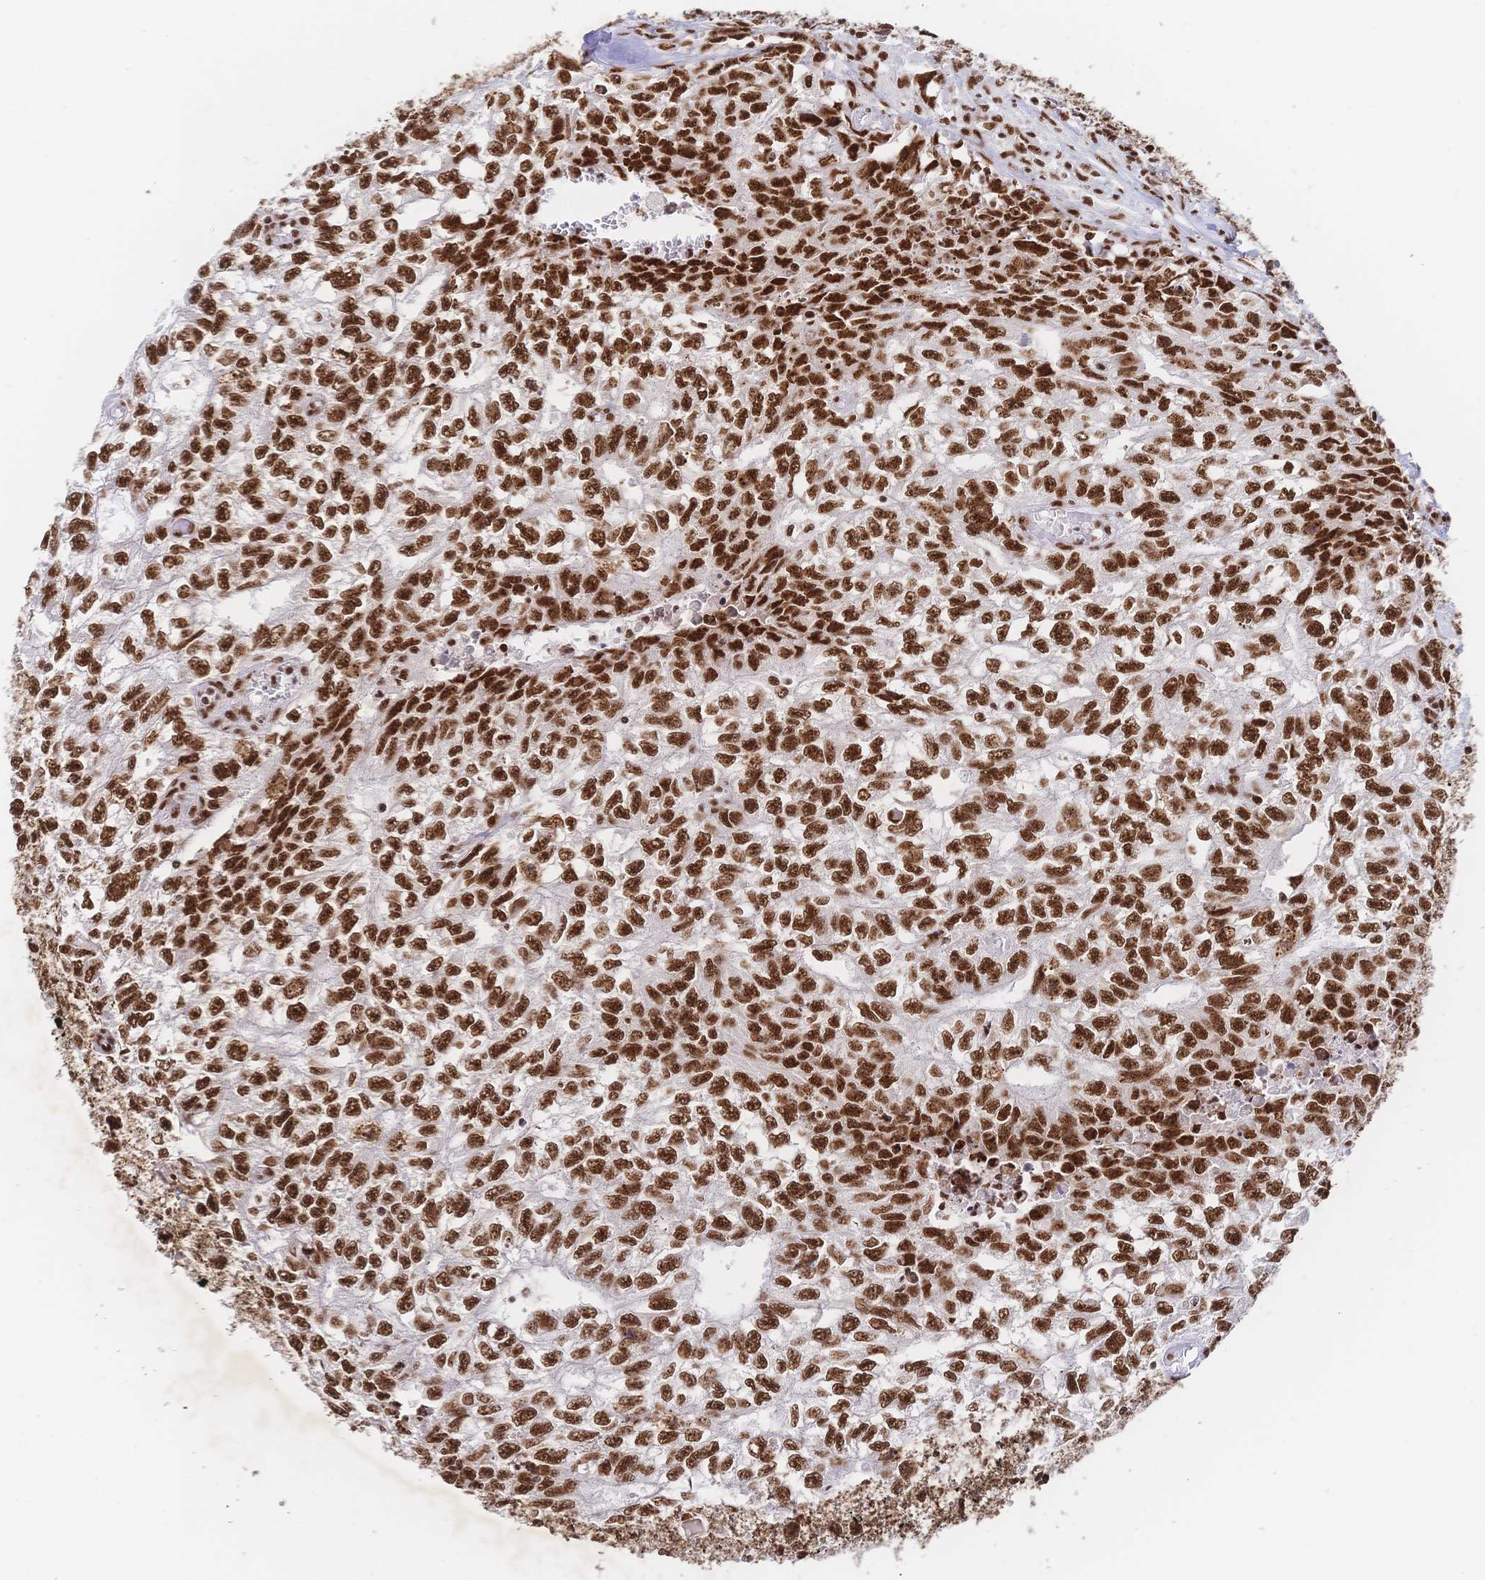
{"staining": {"intensity": "strong", "quantity": ">75%", "location": "nuclear"}, "tissue": "testis cancer", "cell_type": "Tumor cells", "image_type": "cancer", "snomed": [{"axis": "morphology", "description": "Carcinoma, Embryonal, NOS"}, {"axis": "morphology", "description": "Teratoma, malignant, NOS"}, {"axis": "topography", "description": "Testis"}], "caption": "This is a micrograph of immunohistochemistry staining of testis cancer, which shows strong staining in the nuclear of tumor cells.", "gene": "SRSF1", "patient": {"sex": "male", "age": 24}}